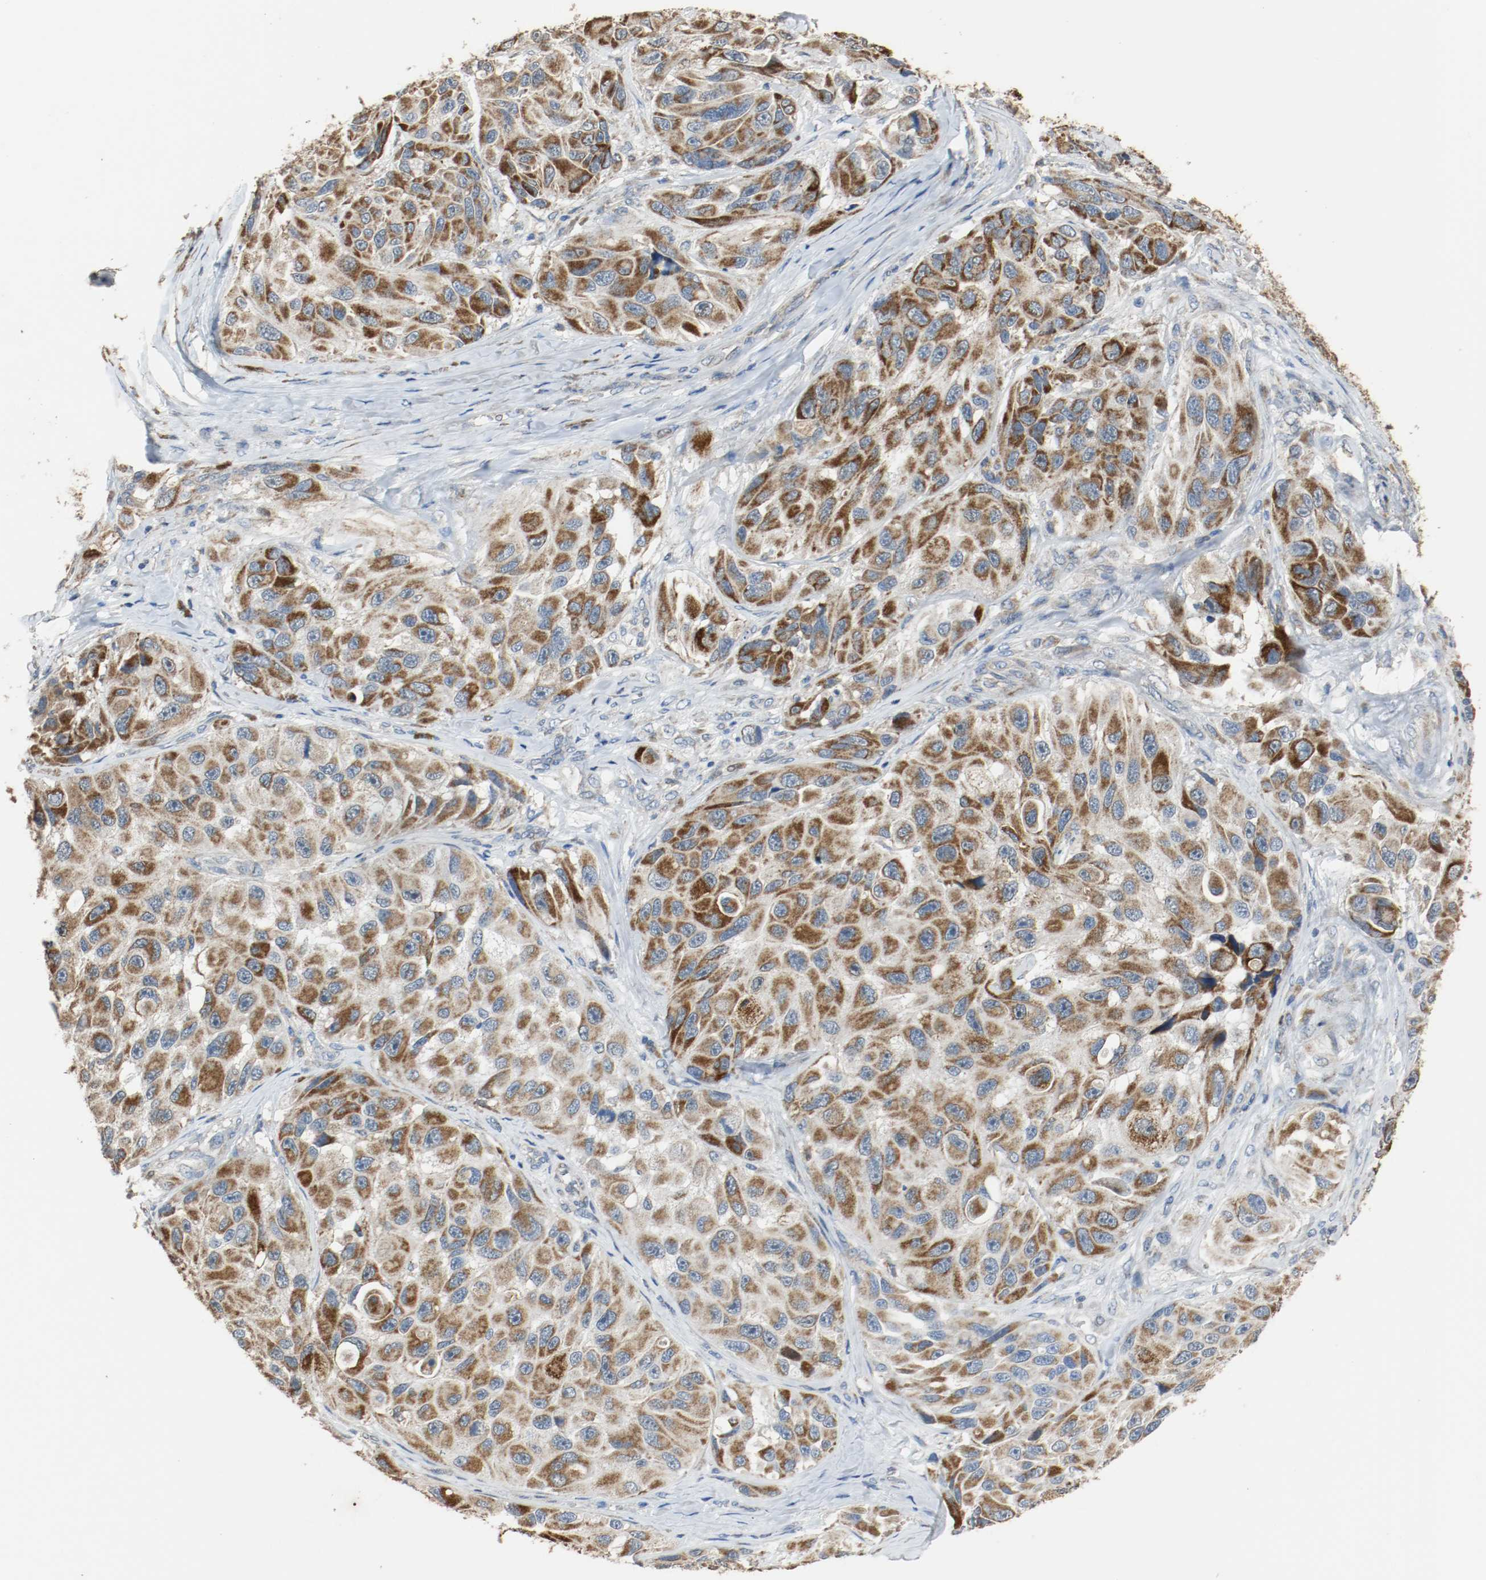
{"staining": {"intensity": "strong", "quantity": ">75%", "location": "cytoplasmic/membranous"}, "tissue": "melanoma", "cell_type": "Tumor cells", "image_type": "cancer", "snomed": [{"axis": "morphology", "description": "Malignant melanoma, NOS"}, {"axis": "topography", "description": "Skin"}], "caption": "This is a micrograph of IHC staining of melanoma, which shows strong staining in the cytoplasmic/membranous of tumor cells.", "gene": "ALDH4A1", "patient": {"sex": "female", "age": 73}}